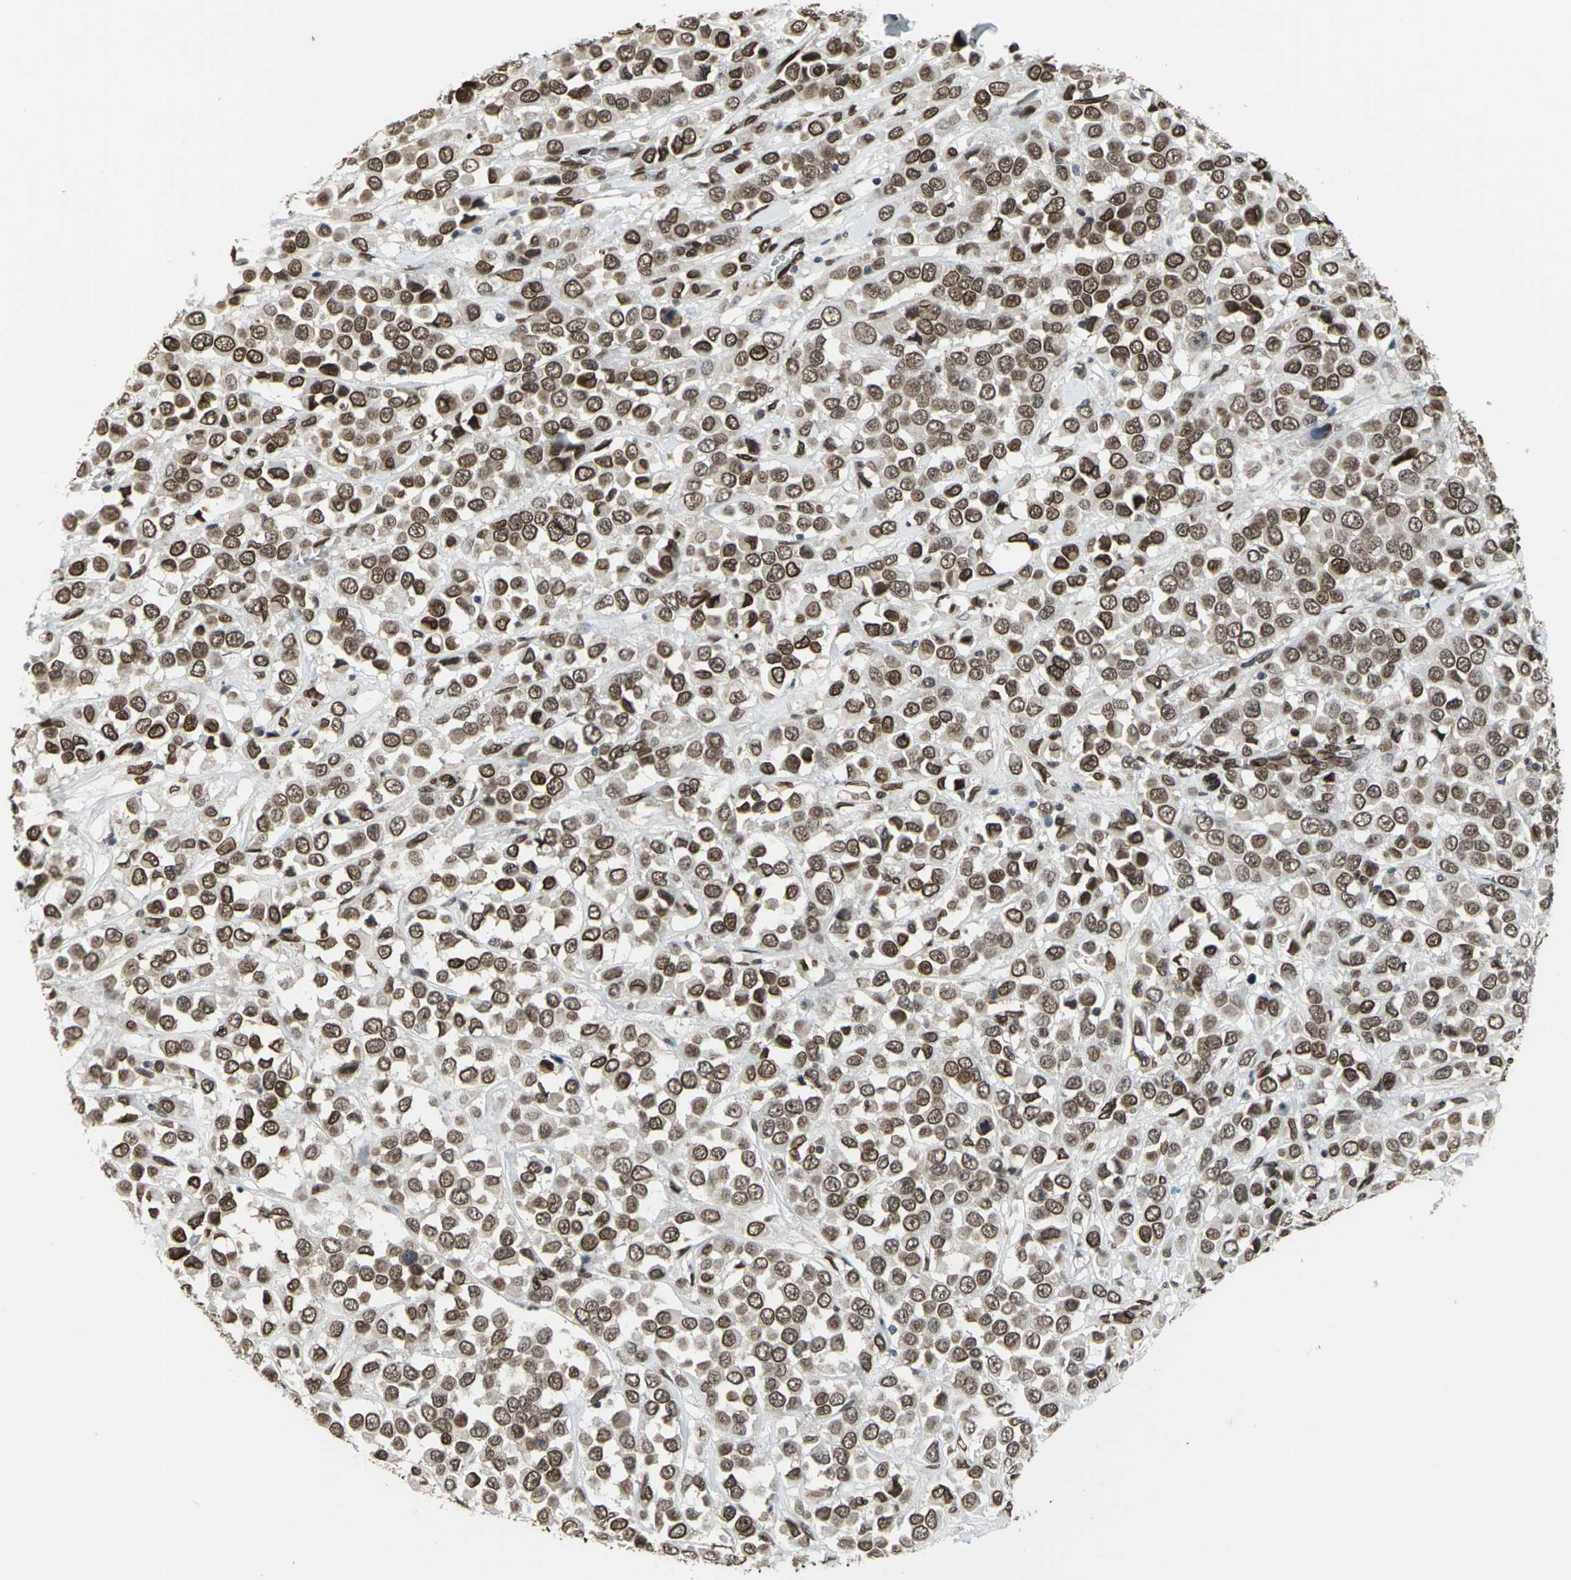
{"staining": {"intensity": "strong", "quantity": ">75%", "location": "cytoplasmic/membranous,nuclear"}, "tissue": "breast cancer", "cell_type": "Tumor cells", "image_type": "cancer", "snomed": [{"axis": "morphology", "description": "Duct carcinoma"}, {"axis": "topography", "description": "Breast"}], "caption": "This is a micrograph of immunohistochemistry staining of breast cancer (intraductal carcinoma), which shows strong positivity in the cytoplasmic/membranous and nuclear of tumor cells.", "gene": "ISY1", "patient": {"sex": "female", "age": 61}}